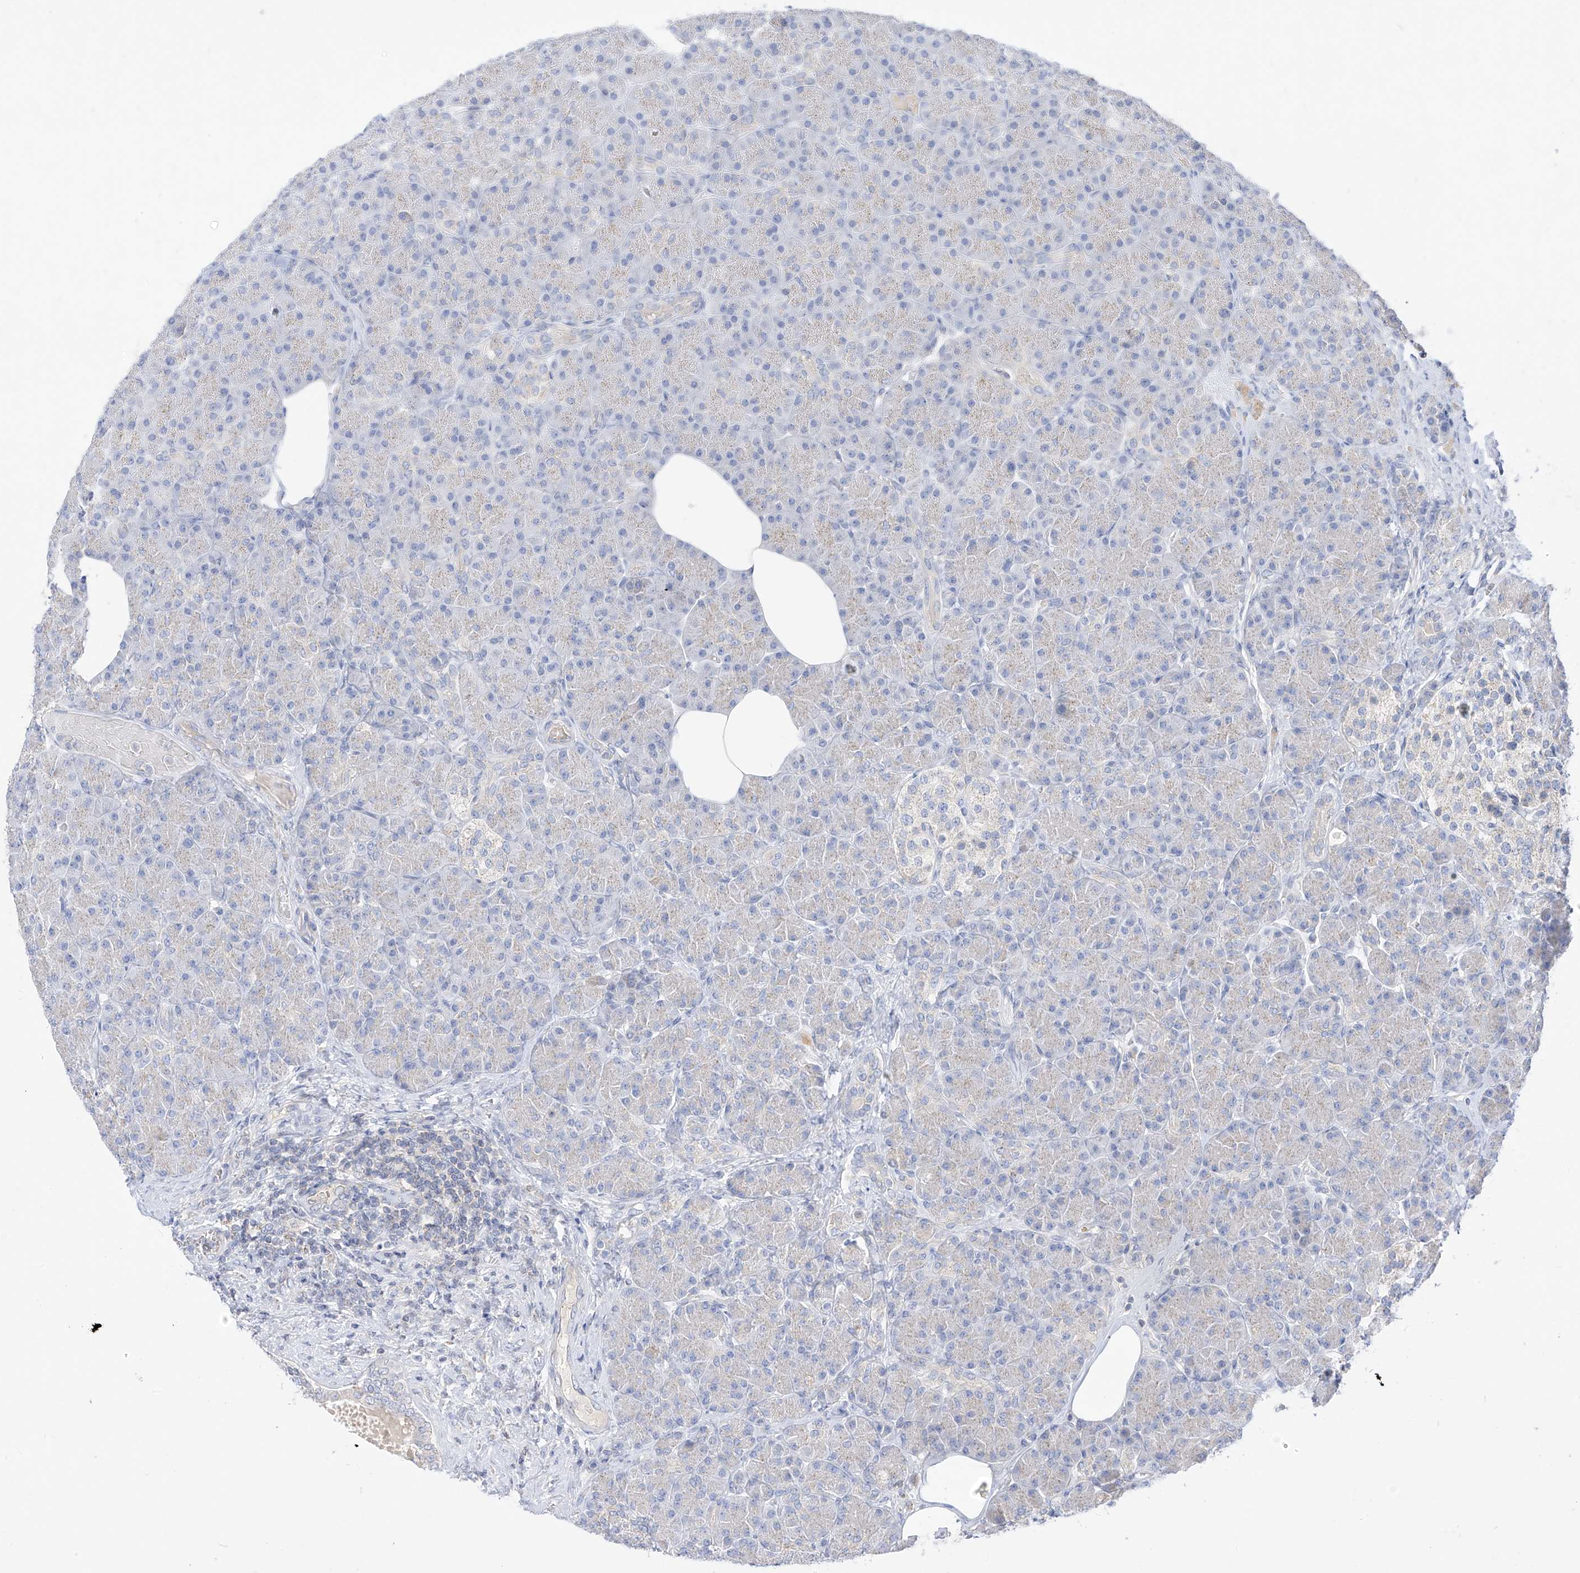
{"staining": {"intensity": "negative", "quantity": "none", "location": "none"}, "tissue": "pancreas", "cell_type": "Exocrine glandular cells", "image_type": "normal", "snomed": [{"axis": "morphology", "description": "Normal tissue, NOS"}, {"axis": "topography", "description": "Pancreas"}], "caption": "Exocrine glandular cells show no significant protein positivity in normal pancreas. The staining is performed using DAB brown chromogen with nuclei counter-stained in using hematoxylin.", "gene": "RASA2", "patient": {"sex": "female", "age": 43}}